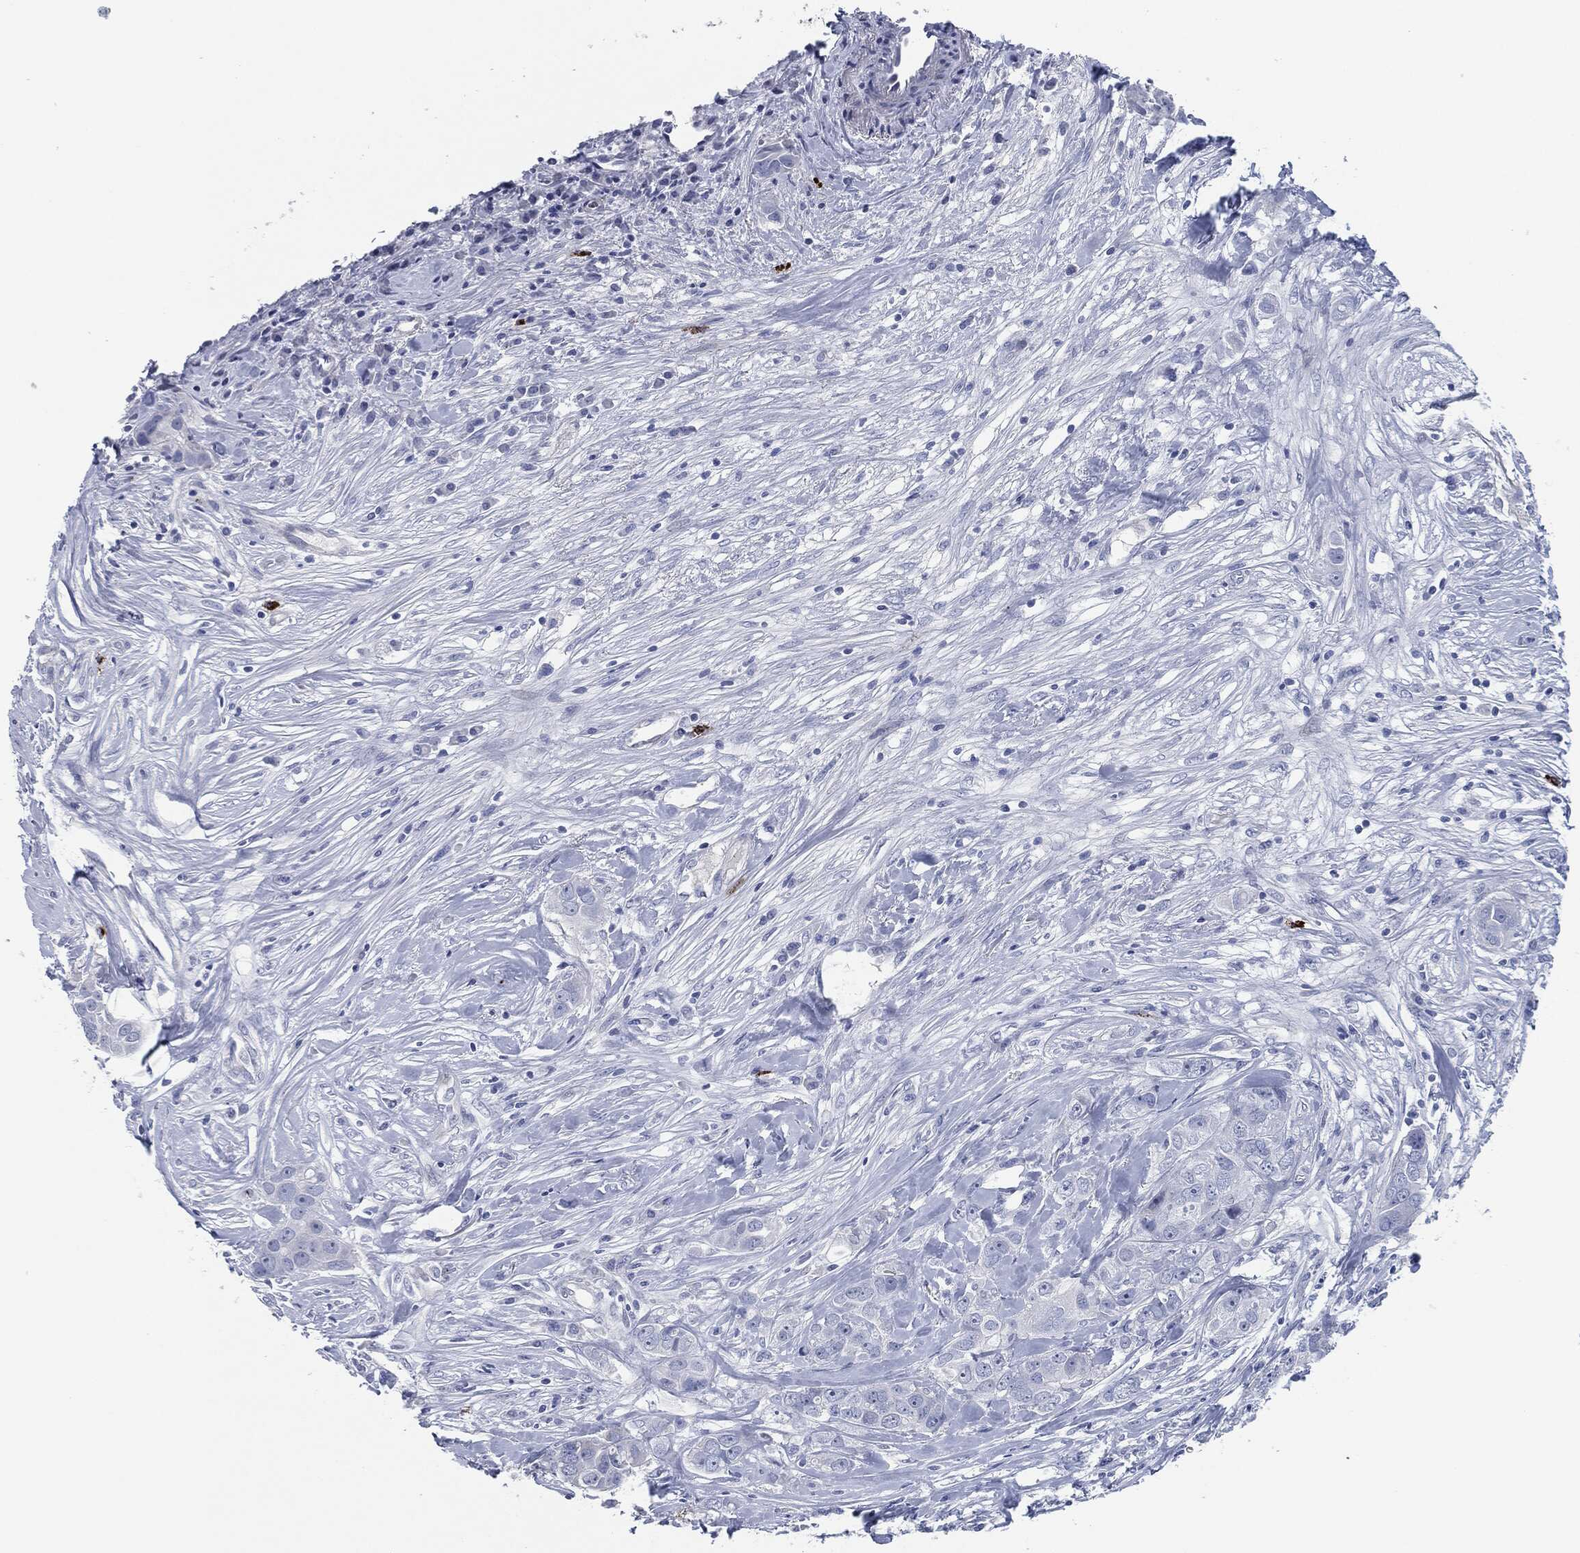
{"staining": {"intensity": "negative", "quantity": "none", "location": "none"}, "tissue": "breast cancer", "cell_type": "Tumor cells", "image_type": "cancer", "snomed": [{"axis": "morphology", "description": "Duct carcinoma"}, {"axis": "topography", "description": "Breast"}], "caption": "IHC of human breast cancer demonstrates no positivity in tumor cells.", "gene": "MPO", "patient": {"sex": "female", "age": 43}}